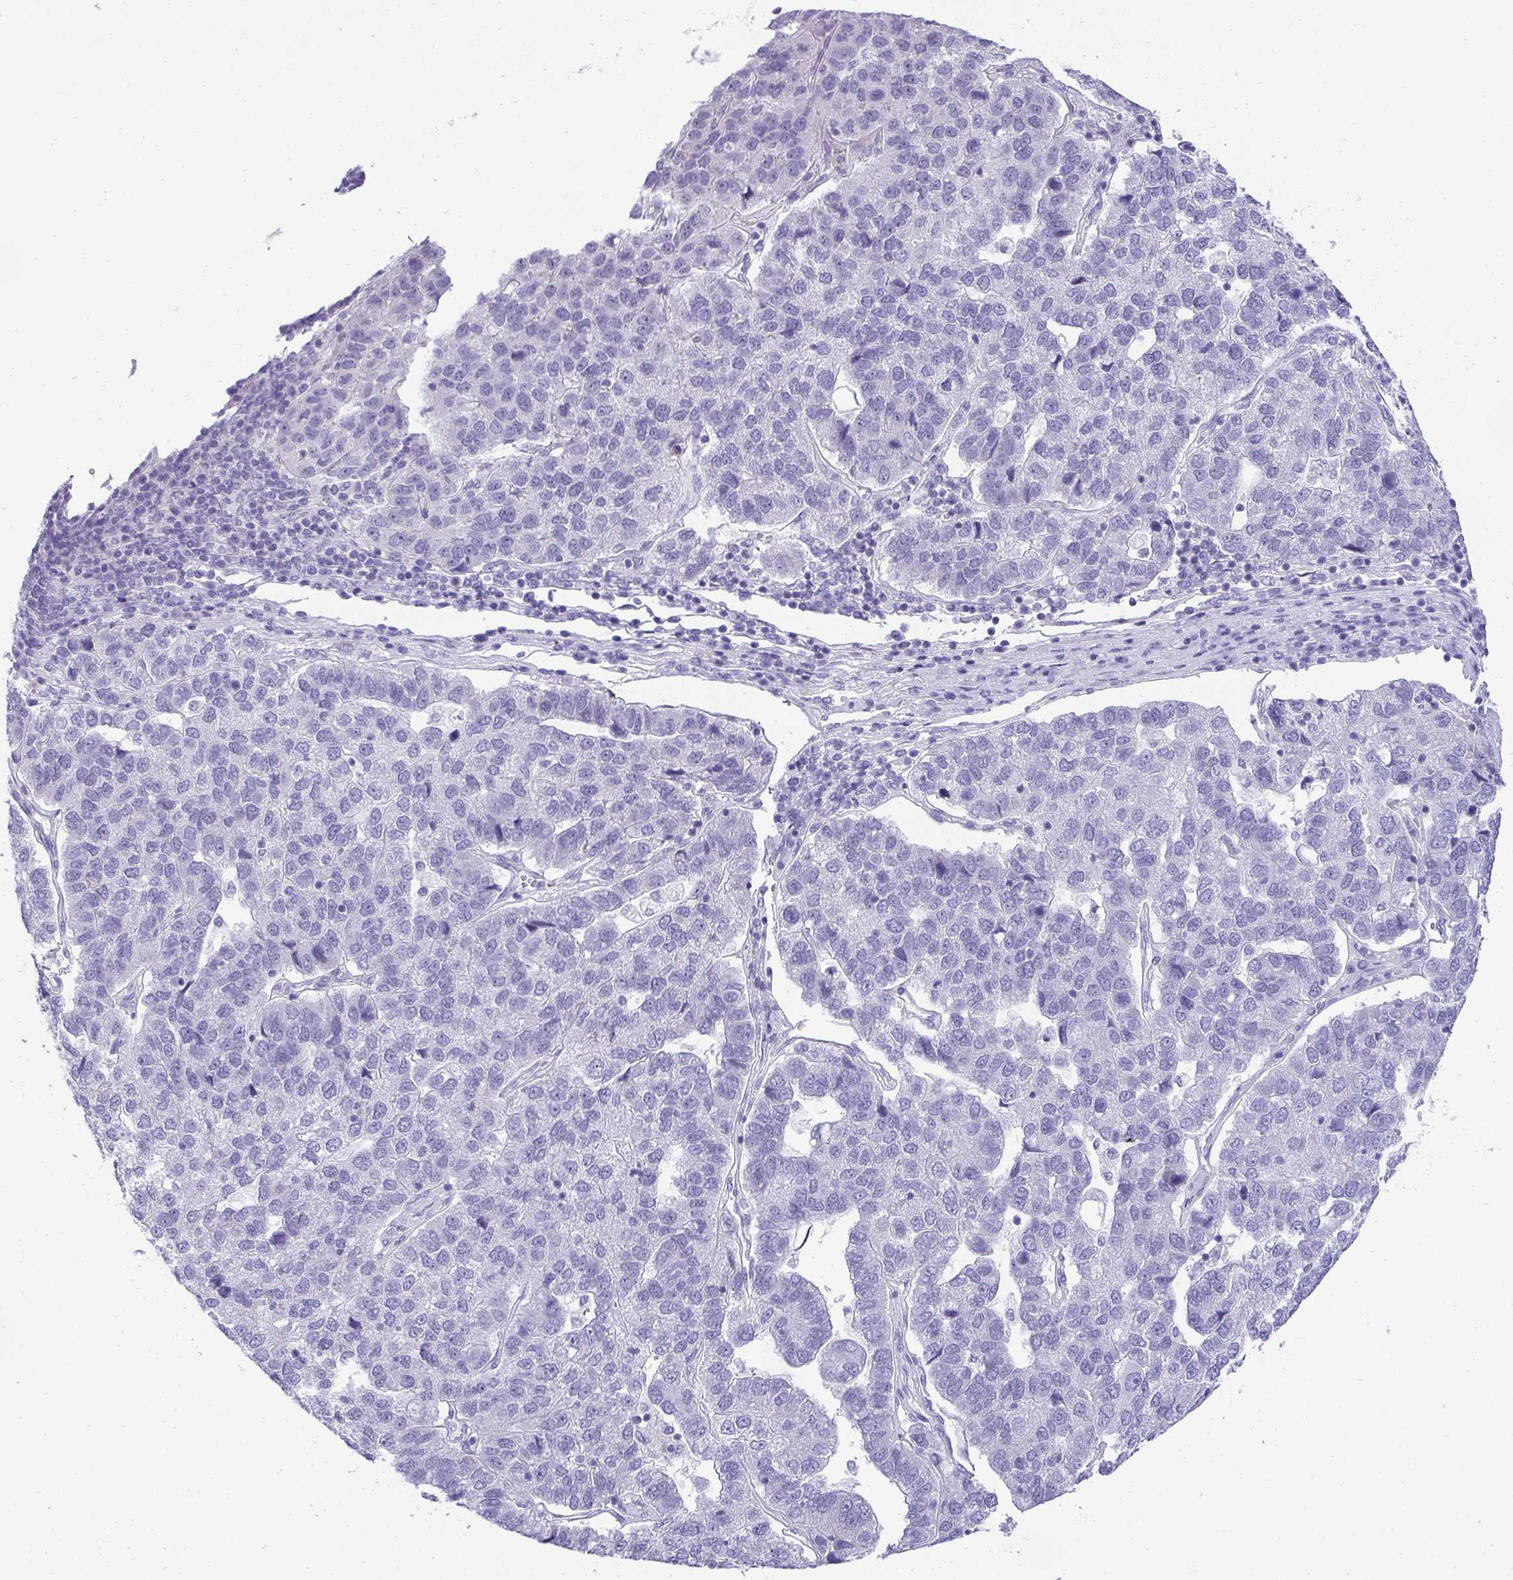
{"staining": {"intensity": "negative", "quantity": "none", "location": "none"}, "tissue": "pancreatic cancer", "cell_type": "Tumor cells", "image_type": "cancer", "snomed": [{"axis": "morphology", "description": "Adenocarcinoma, NOS"}, {"axis": "topography", "description": "Pancreas"}], "caption": "There is no significant positivity in tumor cells of adenocarcinoma (pancreatic).", "gene": "AK5", "patient": {"sex": "female", "age": 61}}